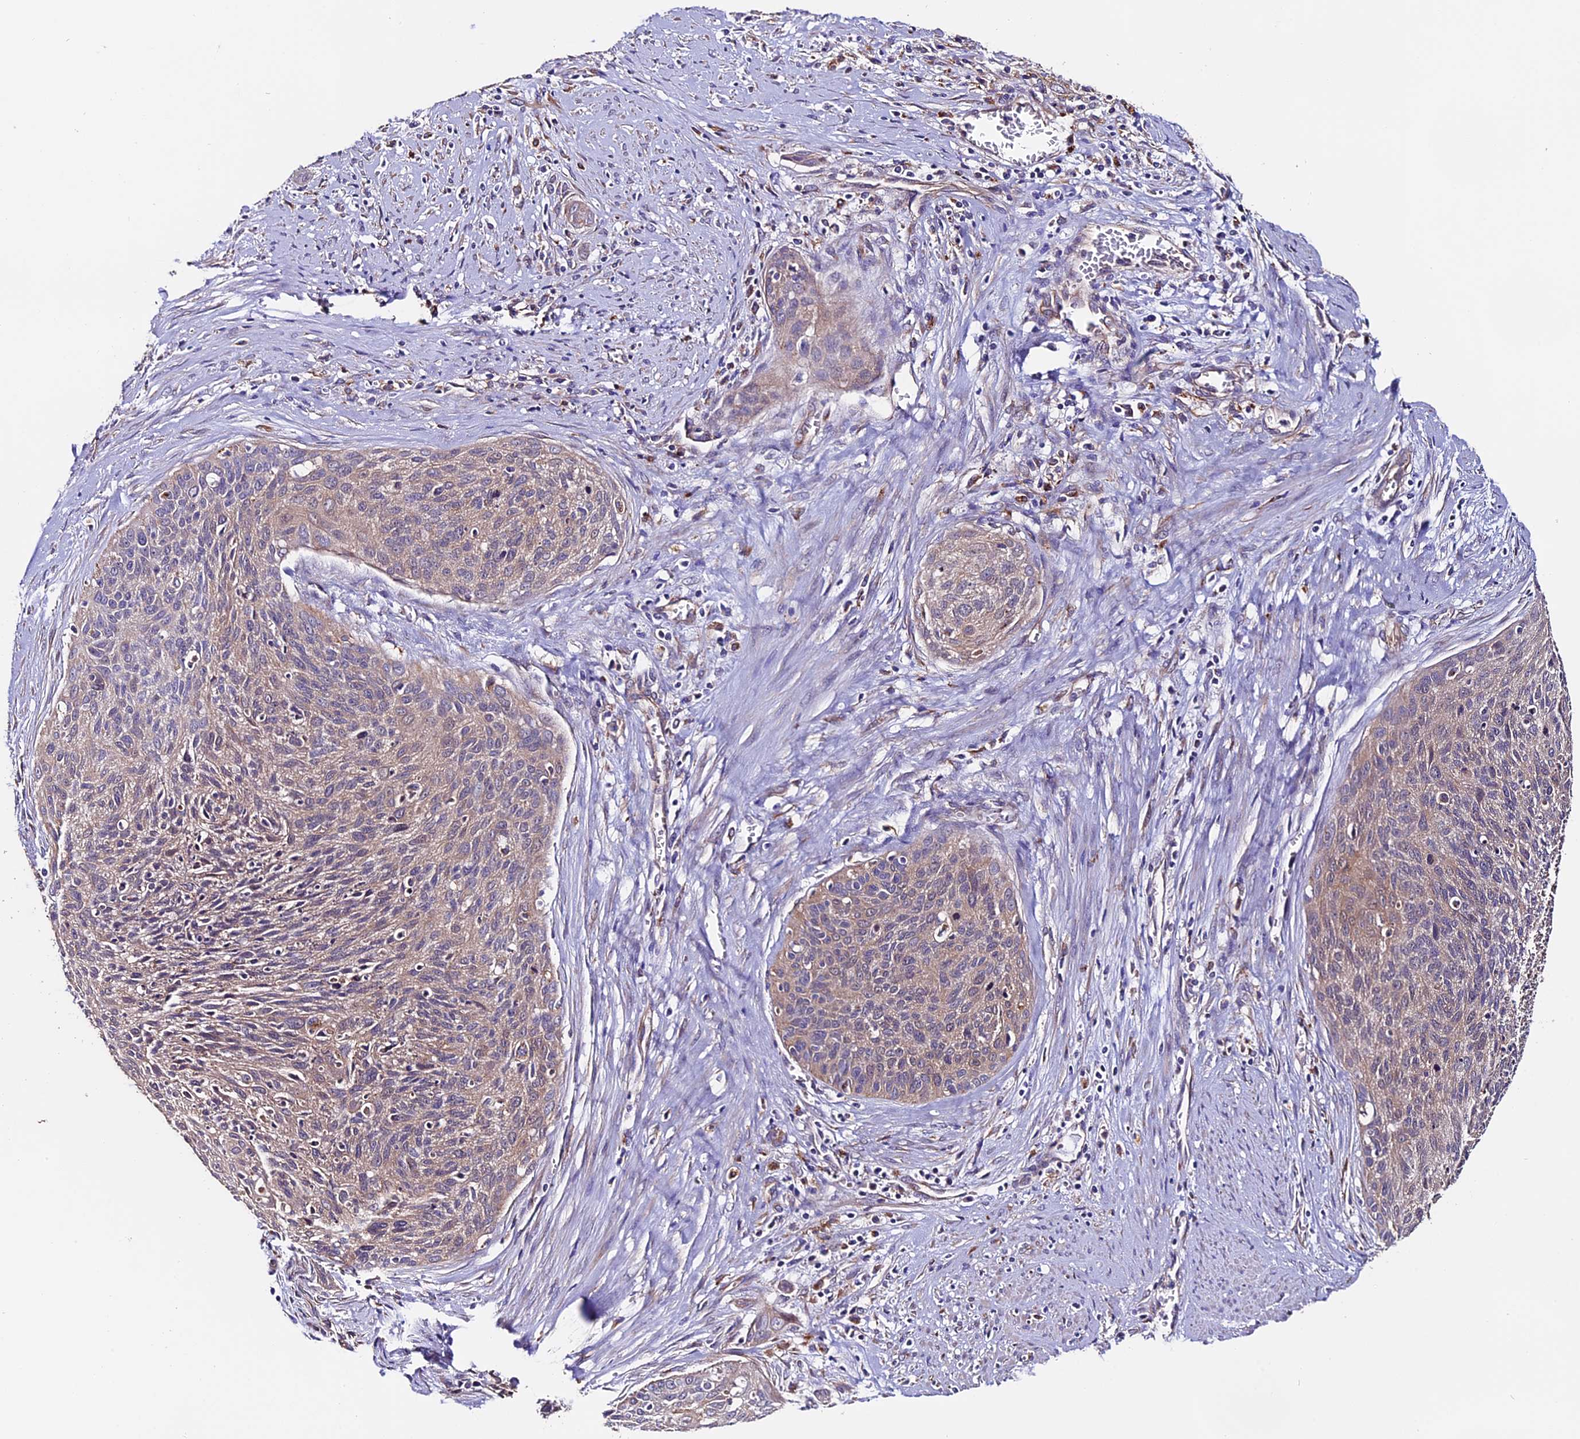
{"staining": {"intensity": "weak", "quantity": "25%-75%", "location": "cytoplasmic/membranous"}, "tissue": "cervical cancer", "cell_type": "Tumor cells", "image_type": "cancer", "snomed": [{"axis": "morphology", "description": "Squamous cell carcinoma, NOS"}, {"axis": "topography", "description": "Cervix"}], "caption": "Cervical cancer stained with IHC exhibits weak cytoplasmic/membranous positivity in about 25%-75% of tumor cells. The staining was performed using DAB (3,3'-diaminobenzidine), with brown indicating positive protein expression. Nuclei are stained blue with hematoxylin.", "gene": "CLN5", "patient": {"sex": "female", "age": 55}}